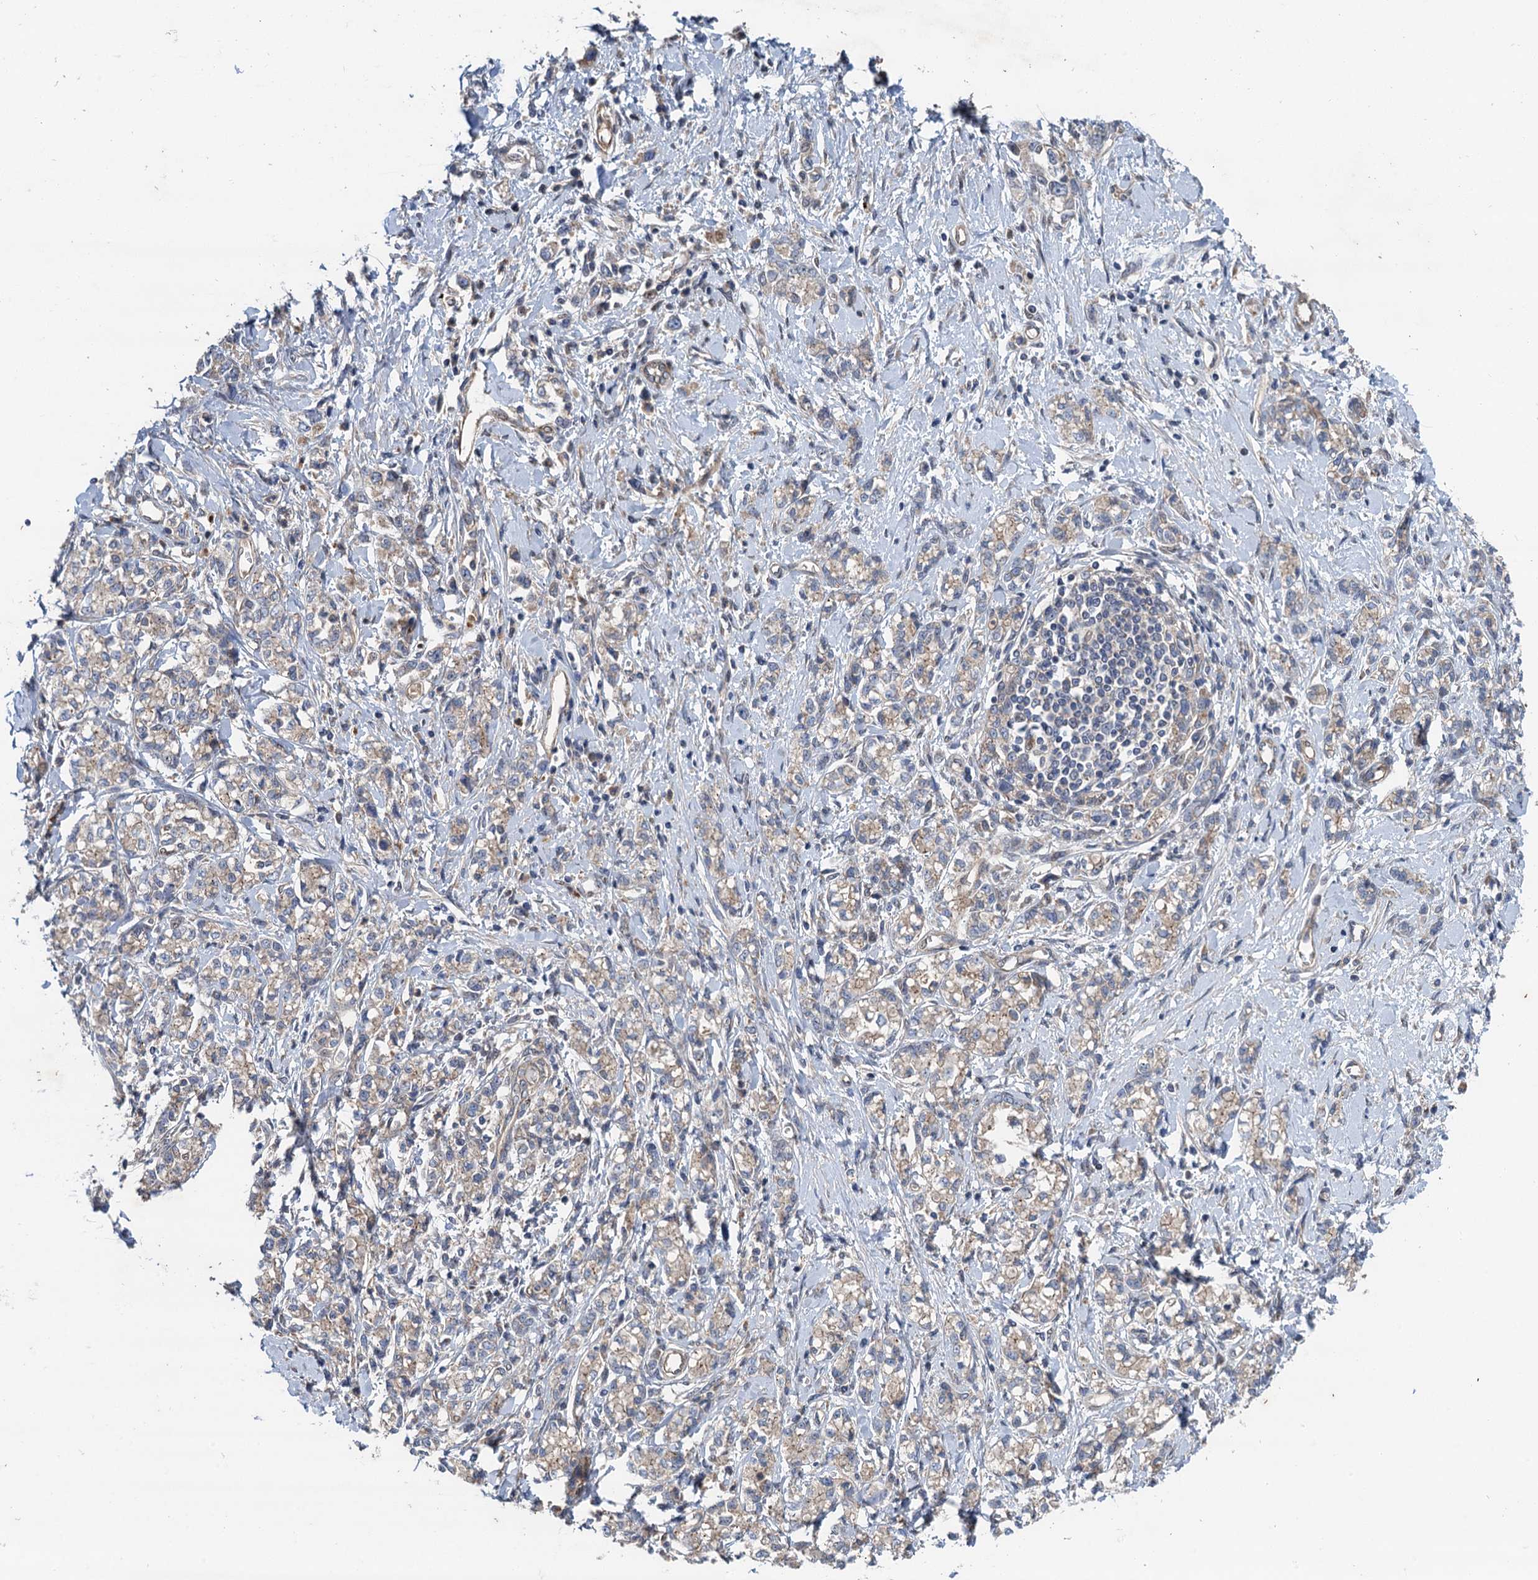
{"staining": {"intensity": "weak", "quantity": "<25%", "location": "cytoplasmic/membranous"}, "tissue": "stomach cancer", "cell_type": "Tumor cells", "image_type": "cancer", "snomed": [{"axis": "morphology", "description": "Adenocarcinoma, NOS"}, {"axis": "topography", "description": "Stomach"}], "caption": "Micrograph shows no significant protein staining in tumor cells of stomach adenocarcinoma.", "gene": "NLRP10", "patient": {"sex": "female", "age": 76}}